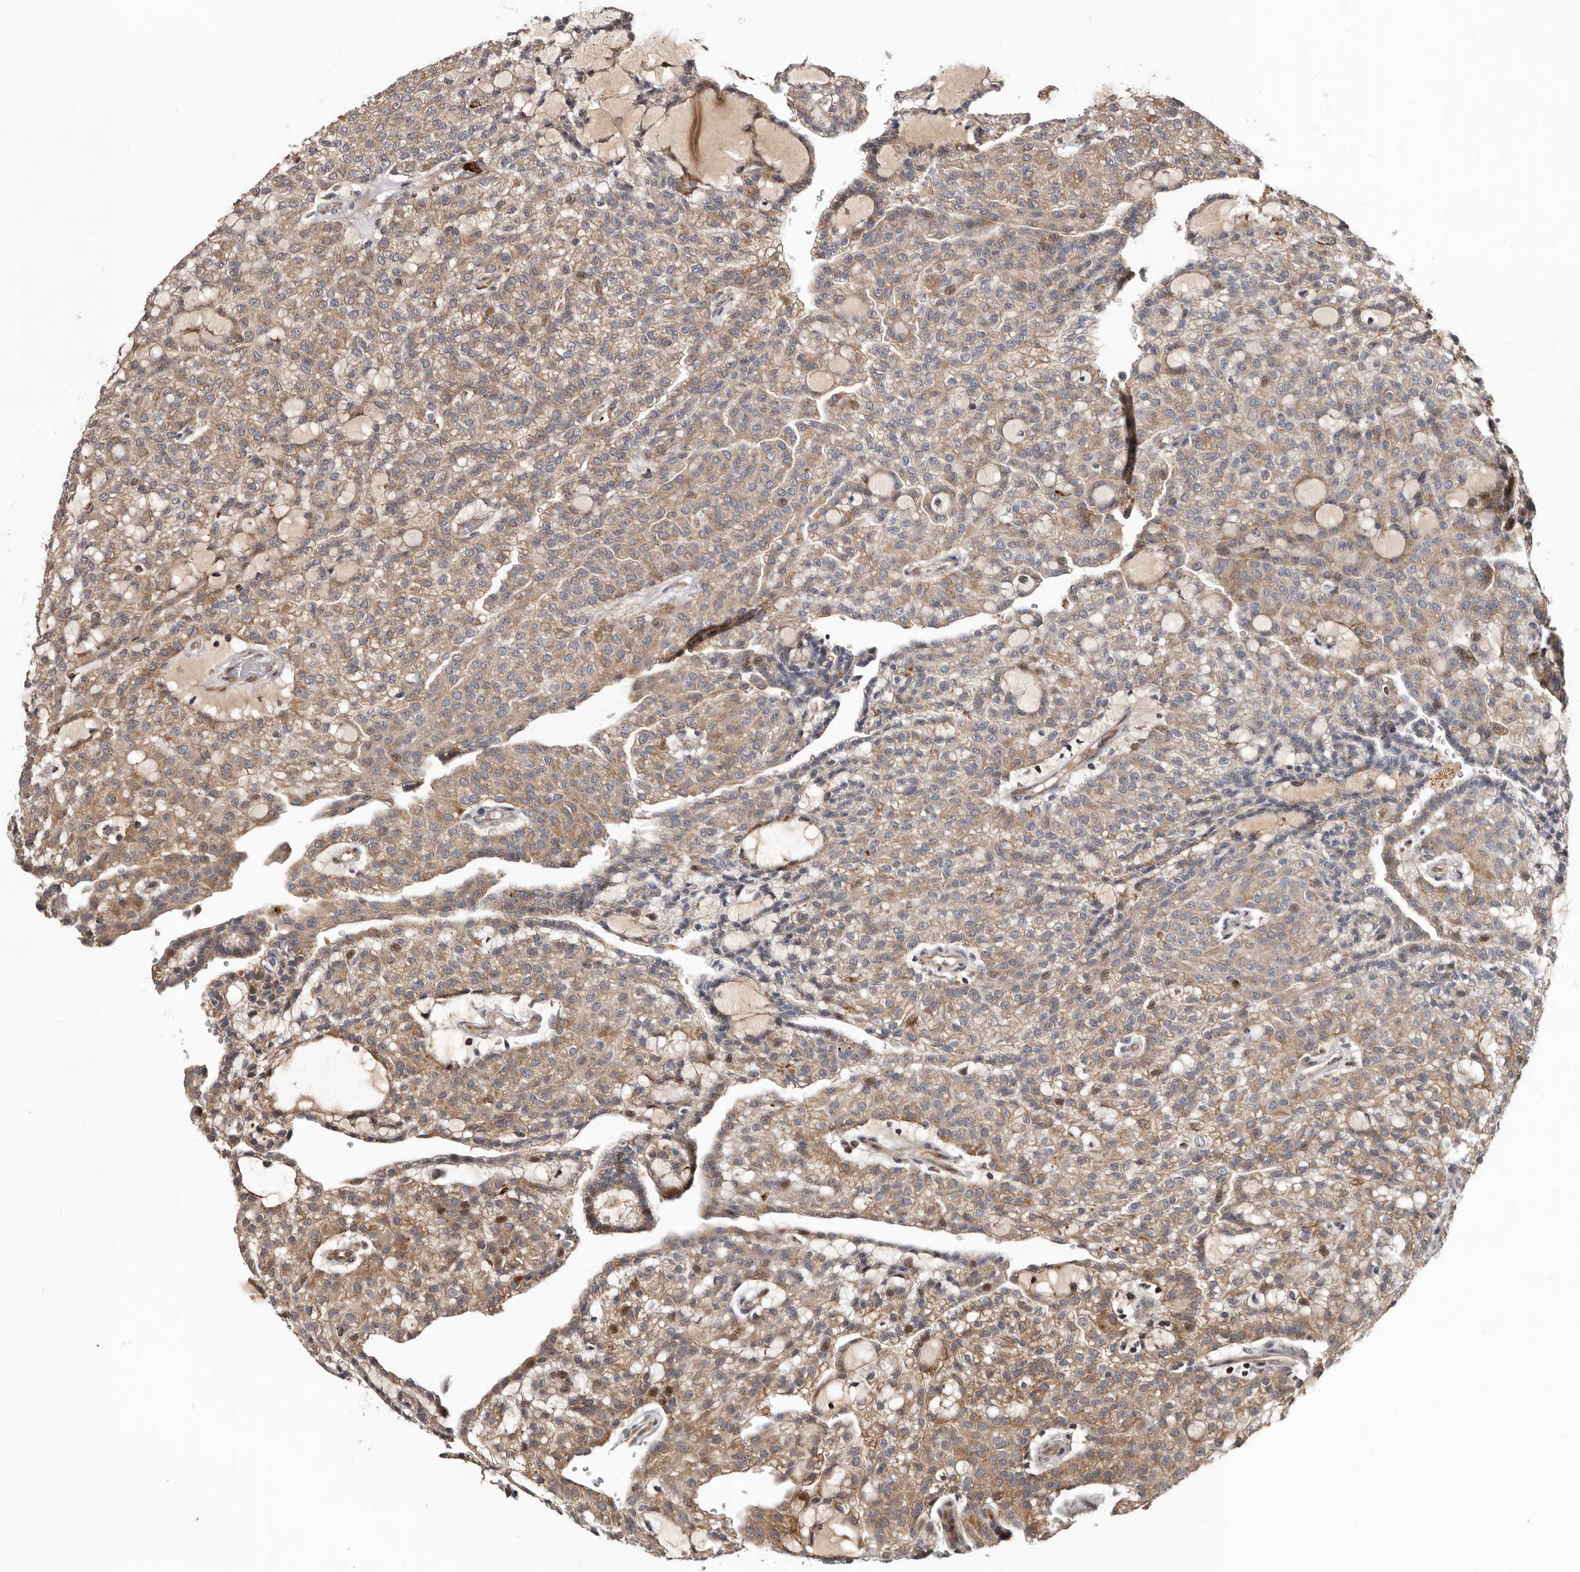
{"staining": {"intensity": "weak", "quantity": "25%-75%", "location": "cytoplasmic/membranous"}, "tissue": "renal cancer", "cell_type": "Tumor cells", "image_type": "cancer", "snomed": [{"axis": "morphology", "description": "Adenocarcinoma, NOS"}, {"axis": "topography", "description": "Kidney"}], "caption": "DAB (3,3'-diaminobenzidine) immunohistochemical staining of human renal cancer demonstrates weak cytoplasmic/membranous protein staining in approximately 25%-75% of tumor cells. The protein is shown in brown color, while the nuclei are stained blue.", "gene": "WEE2", "patient": {"sex": "male", "age": 63}}